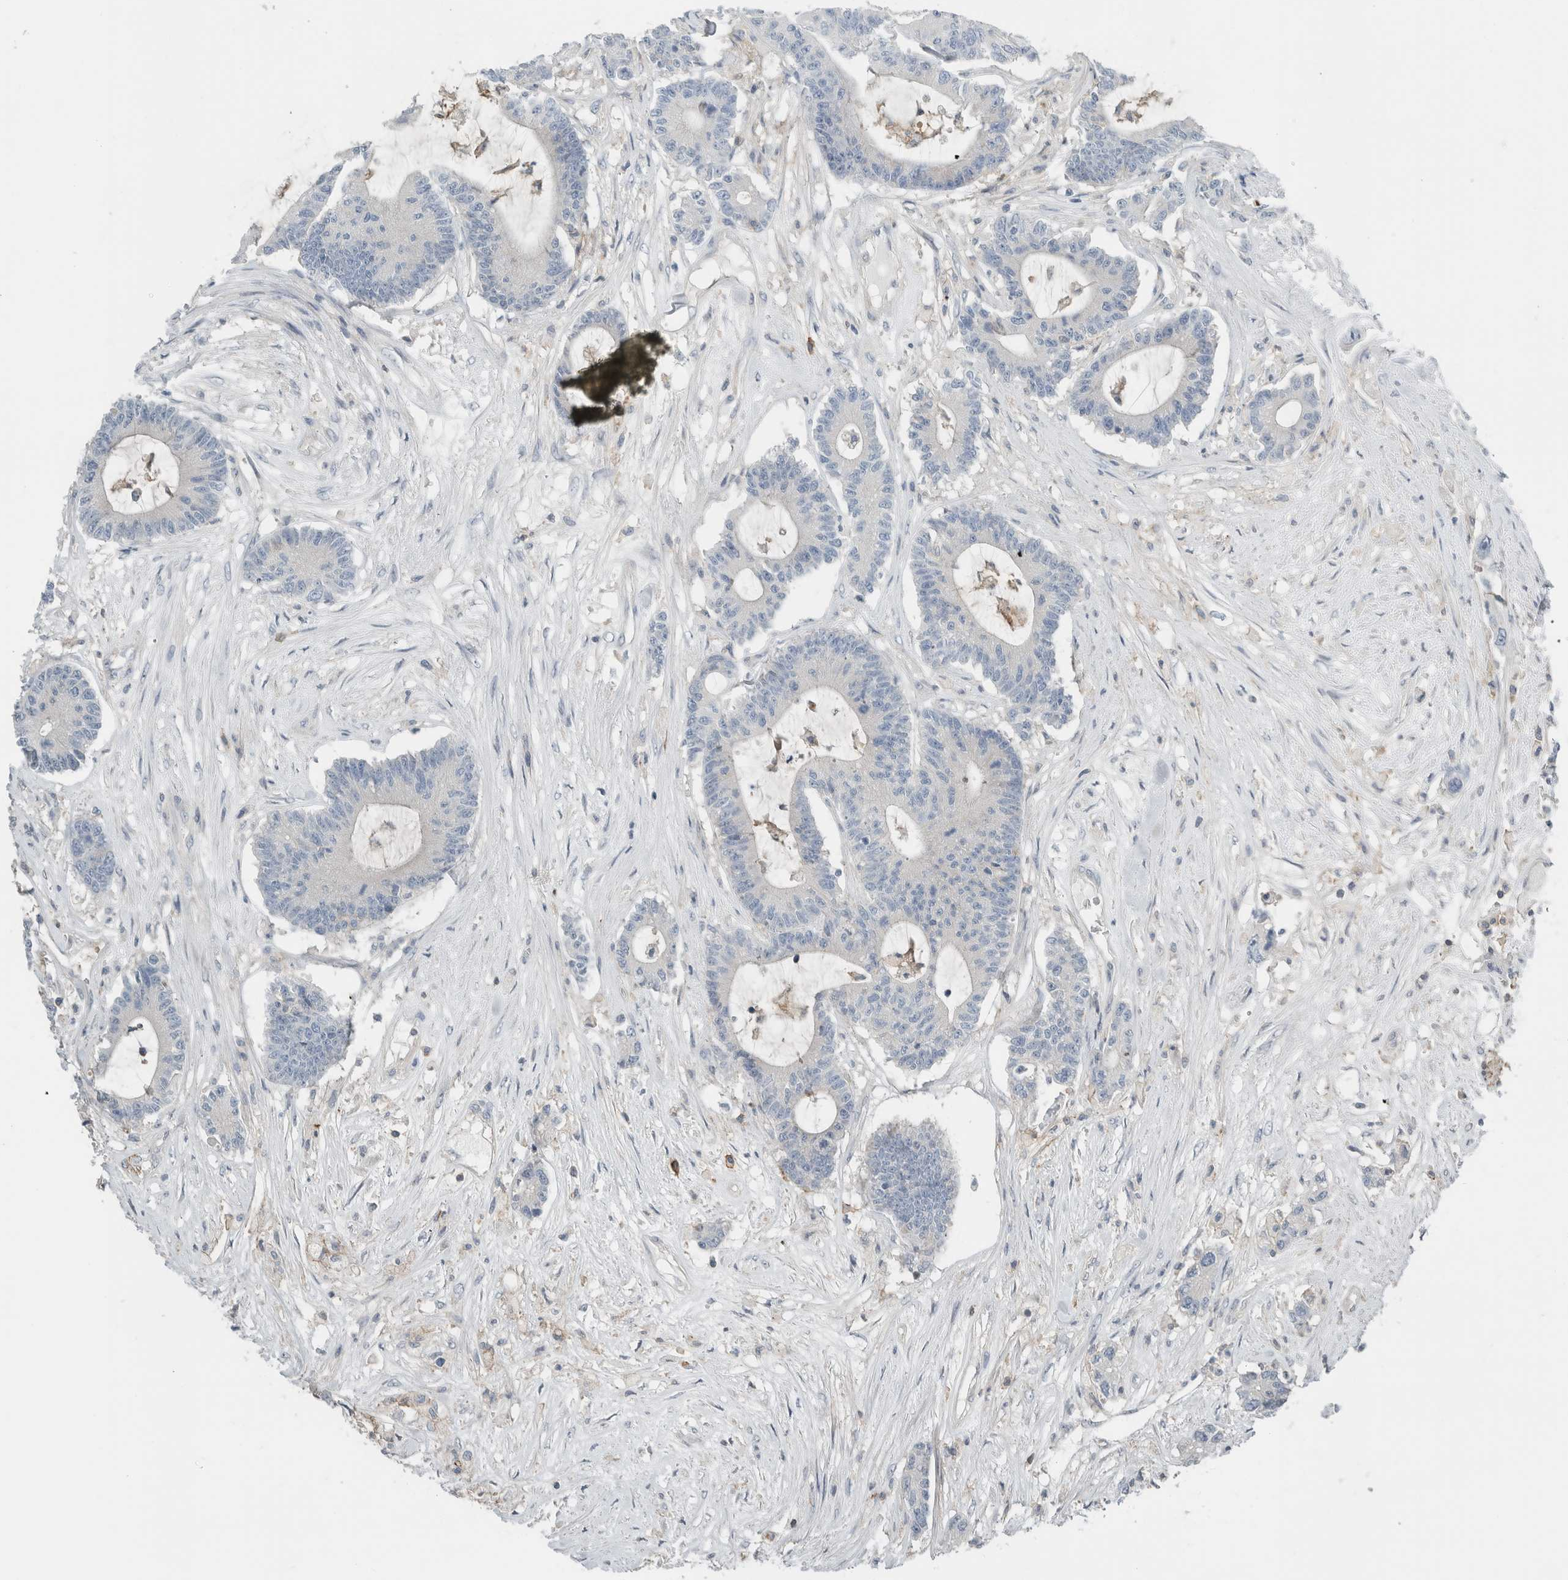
{"staining": {"intensity": "negative", "quantity": "none", "location": "none"}, "tissue": "colorectal cancer", "cell_type": "Tumor cells", "image_type": "cancer", "snomed": [{"axis": "morphology", "description": "Adenocarcinoma, NOS"}, {"axis": "topography", "description": "Colon"}], "caption": "DAB (3,3'-diaminobenzidine) immunohistochemical staining of human colorectal cancer displays no significant positivity in tumor cells.", "gene": "ERCC6L2", "patient": {"sex": "female", "age": 84}}